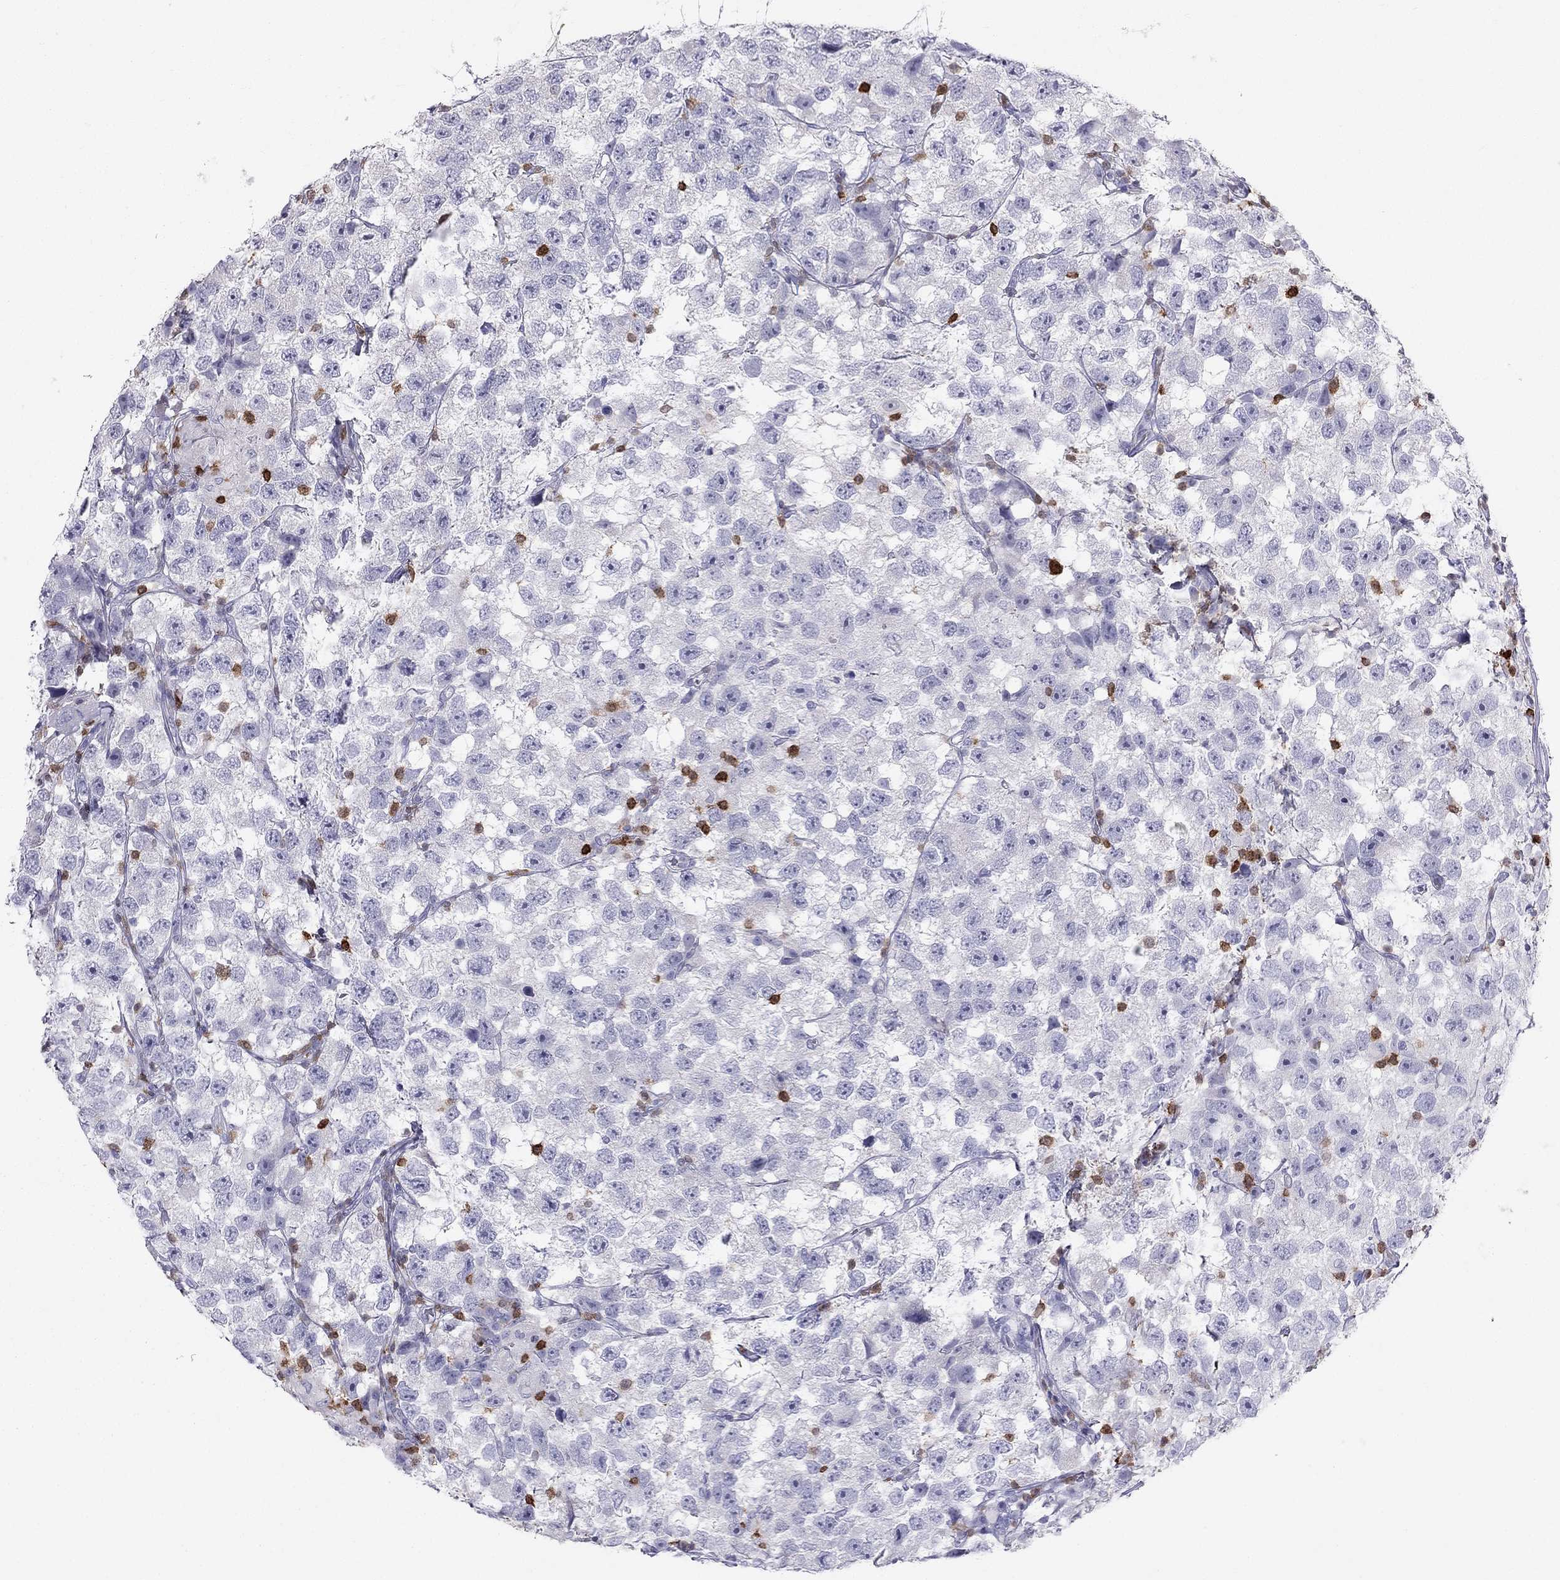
{"staining": {"intensity": "negative", "quantity": "none", "location": "none"}, "tissue": "testis cancer", "cell_type": "Tumor cells", "image_type": "cancer", "snomed": [{"axis": "morphology", "description": "Seminoma, NOS"}, {"axis": "topography", "description": "Testis"}], "caption": "Tumor cells are negative for brown protein staining in testis seminoma.", "gene": "SH2D2A", "patient": {"sex": "male", "age": 26}}